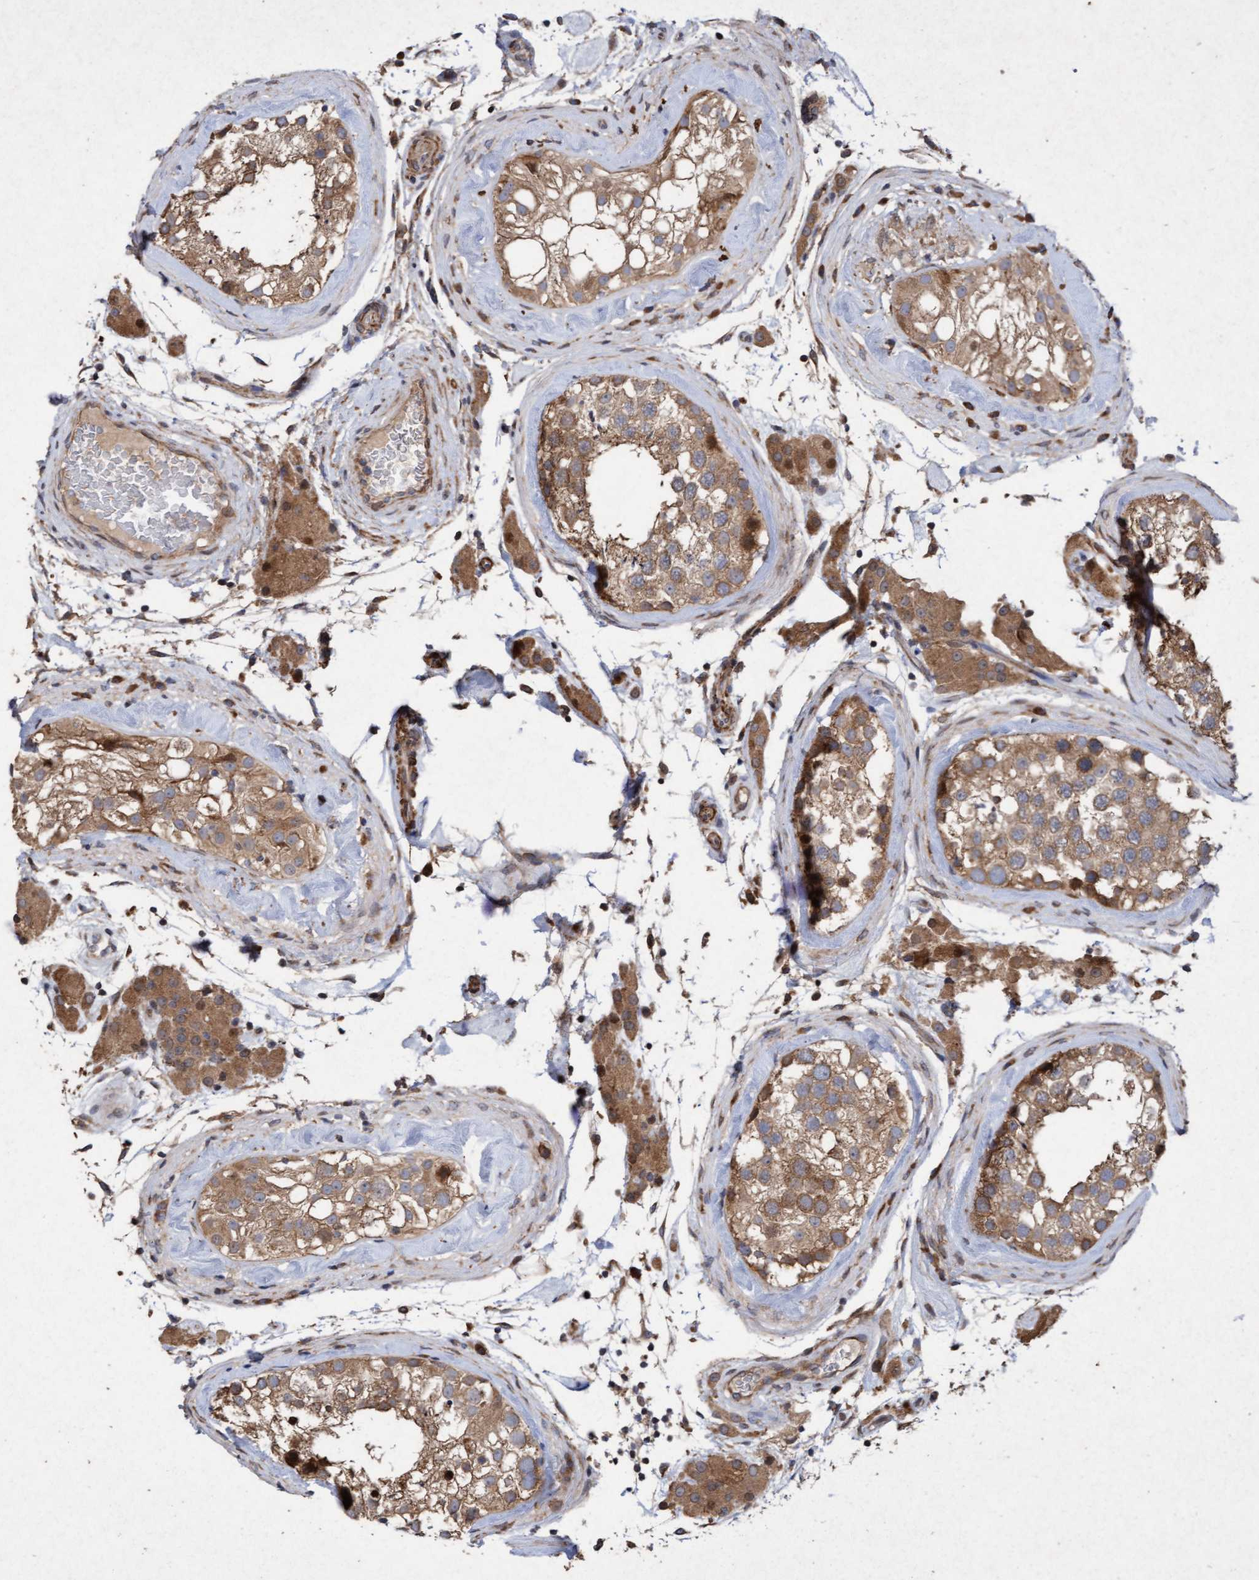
{"staining": {"intensity": "moderate", "quantity": ">75%", "location": "cytoplasmic/membranous"}, "tissue": "testis", "cell_type": "Cells in seminiferous ducts", "image_type": "normal", "snomed": [{"axis": "morphology", "description": "Normal tissue, NOS"}, {"axis": "topography", "description": "Testis"}], "caption": "Approximately >75% of cells in seminiferous ducts in benign human testis exhibit moderate cytoplasmic/membranous protein staining as visualized by brown immunohistochemical staining.", "gene": "ELP5", "patient": {"sex": "male", "age": 46}}